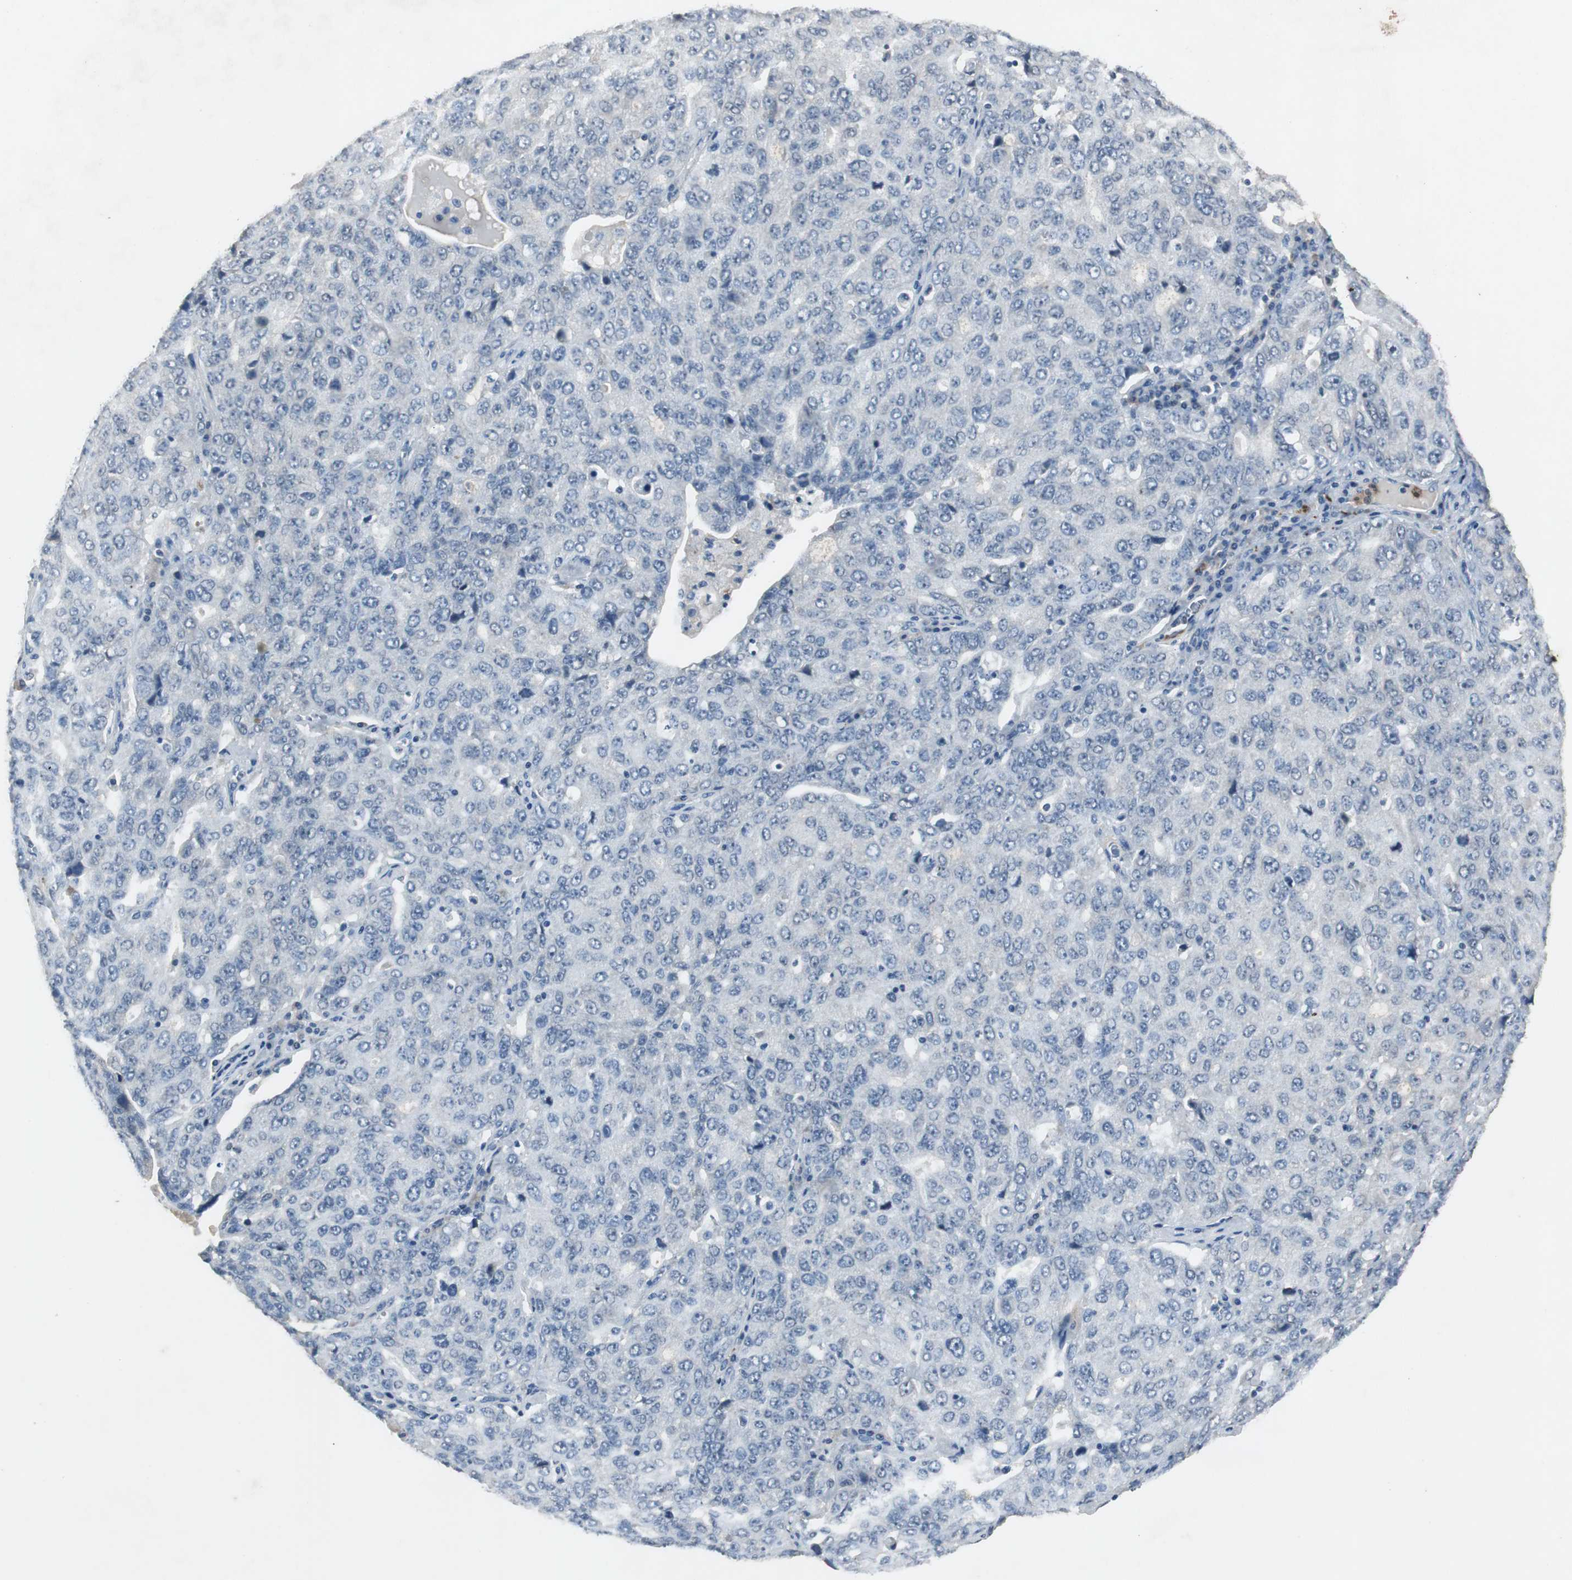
{"staining": {"intensity": "negative", "quantity": "none", "location": "none"}, "tissue": "ovarian cancer", "cell_type": "Tumor cells", "image_type": "cancer", "snomed": [{"axis": "morphology", "description": "Carcinoma, endometroid"}, {"axis": "topography", "description": "Ovary"}], "caption": "There is no significant positivity in tumor cells of ovarian endometroid carcinoma.", "gene": "ADNP2", "patient": {"sex": "female", "age": 62}}